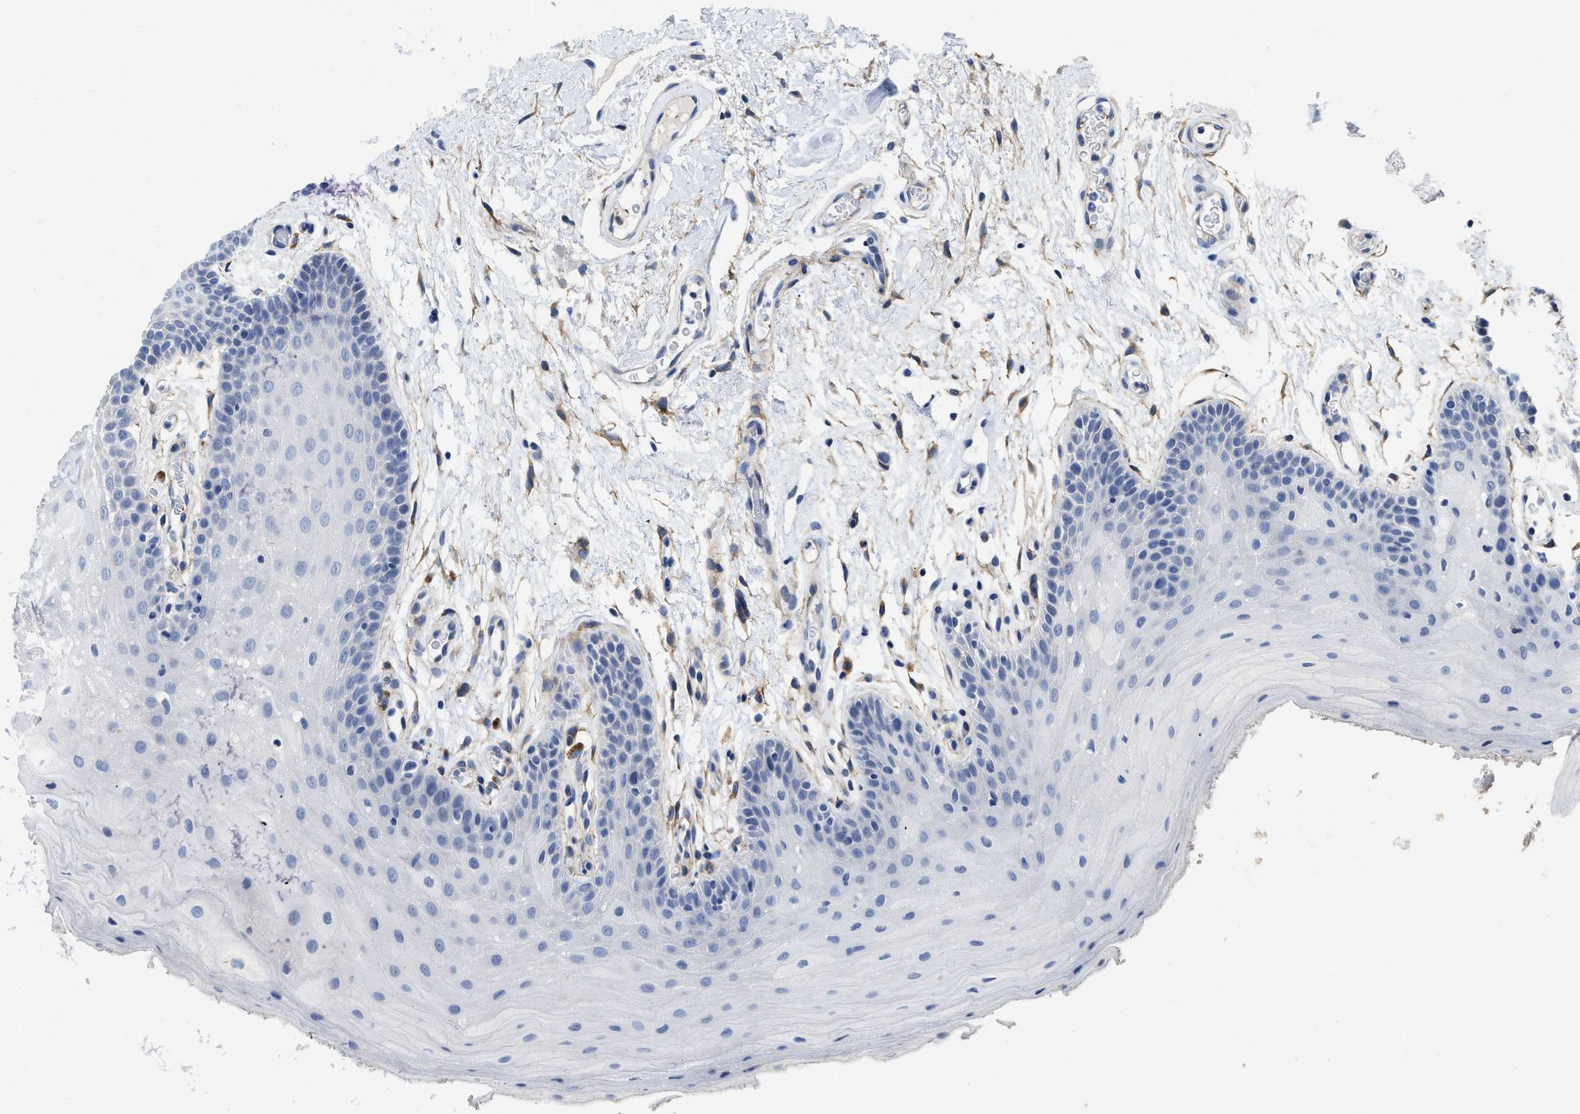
{"staining": {"intensity": "negative", "quantity": "none", "location": "none"}, "tissue": "oral mucosa", "cell_type": "Squamous epithelial cells", "image_type": "normal", "snomed": [{"axis": "morphology", "description": "Normal tissue, NOS"}, {"axis": "morphology", "description": "Squamous cell carcinoma, NOS"}, {"axis": "topography", "description": "Oral tissue"}, {"axis": "topography", "description": "Head-Neck"}], "caption": "IHC histopathology image of unremarkable oral mucosa: oral mucosa stained with DAB exhibits no significant protein positivity in squamous epithelial cells.", "gene": "PDGFRA", "patient": {"sex": "male", "age": 71}}